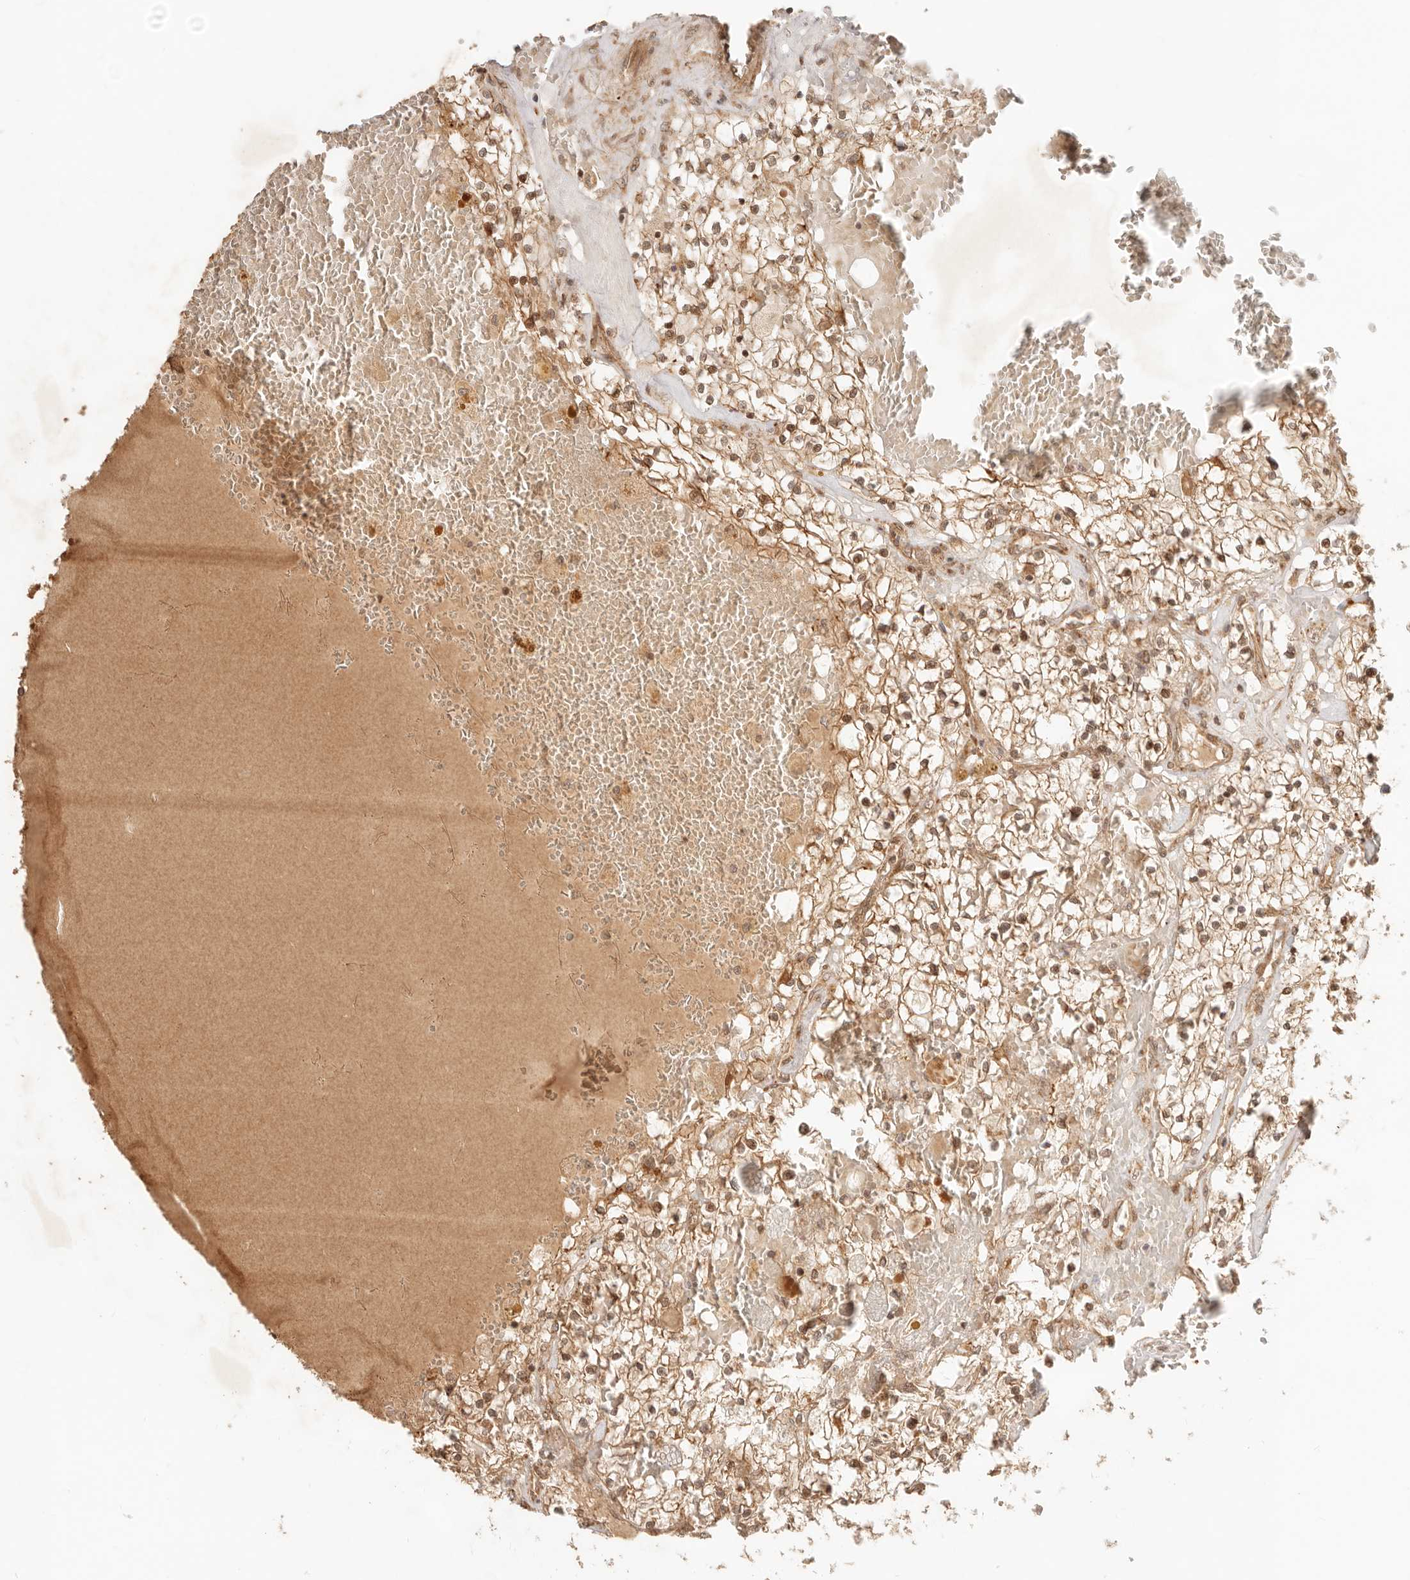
{"staining": {"intensity": "moderate", "quantity": ">75%", "location": "cytoplasmic/membranous,nuclear"}, "tissue": "renal cancer", "cell_type": "Tumor cells", "image_type": "cancer", "snomed": [{"axis": "morphology", "description": "Normal tissue, NOS"}, {"axis": "morphology", "description": "Adenocarcinoma, NOS"}, {"axis": "topography", "description": "Kidney"}], "caption": "Renal cancer was stained to show a protein in brown. There is medium levels of moderate cytoplasmic/membranous and nuclear staining in about >75% of tumor cells.", "gene": "BAALC", "patient": {"sex": "male", "age": 68}}